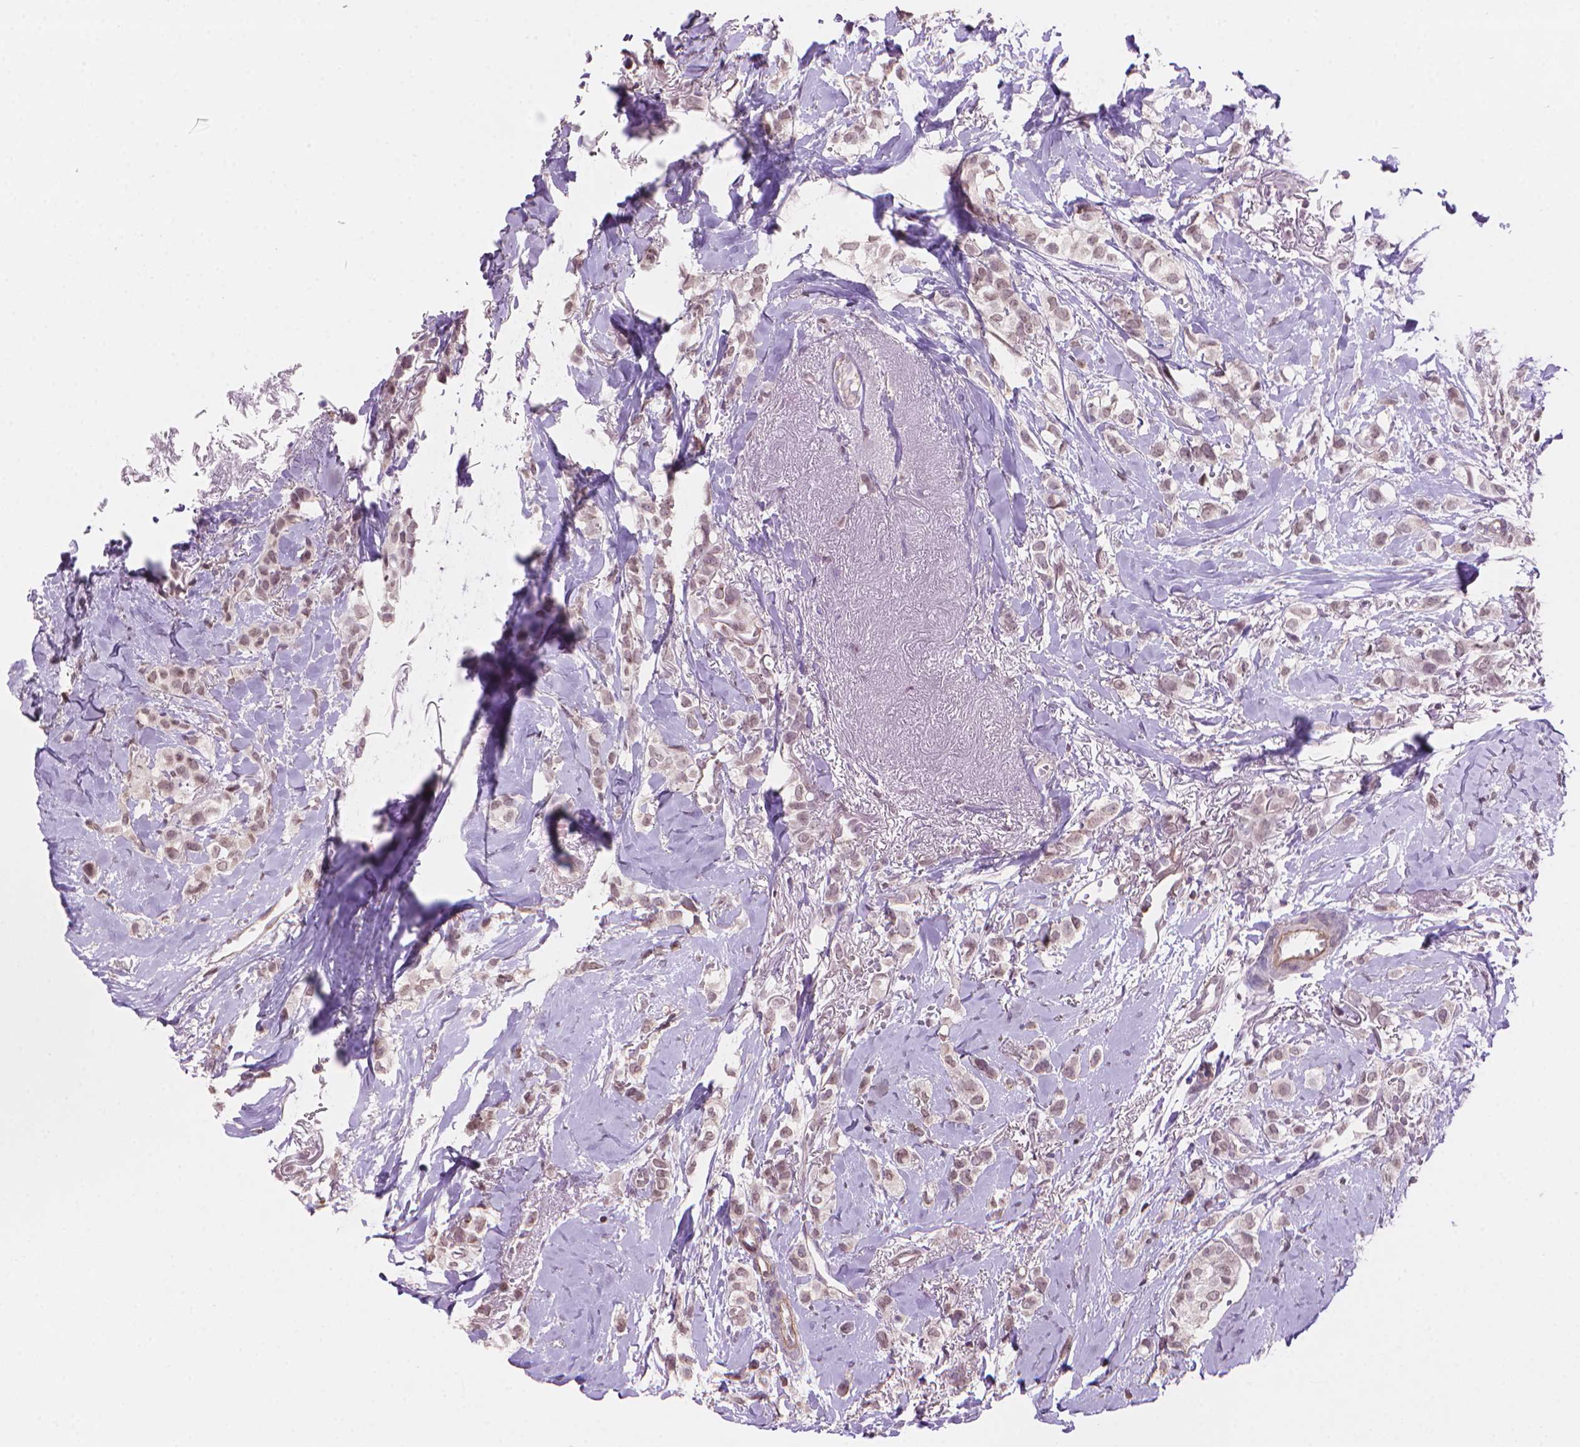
{"staining": {"intensity": "weak", "quantity": "<25%", "location": "nuclear"}, "tissue": "breast cancer", "cell_type": "Tumor cells", "image_type": "cancer", "snomed": [{"axis": "morphology", "description": "Duct carcinoma"}, {"axis": "topography", "description": "Breast"}], "caption": "This is an IHC histopathology image of invasive ductal carcinoma (breast). There is no expression in tumor cells.", "gene": "TMEM184A", "patient": {"sex": "female", "age": 85}}